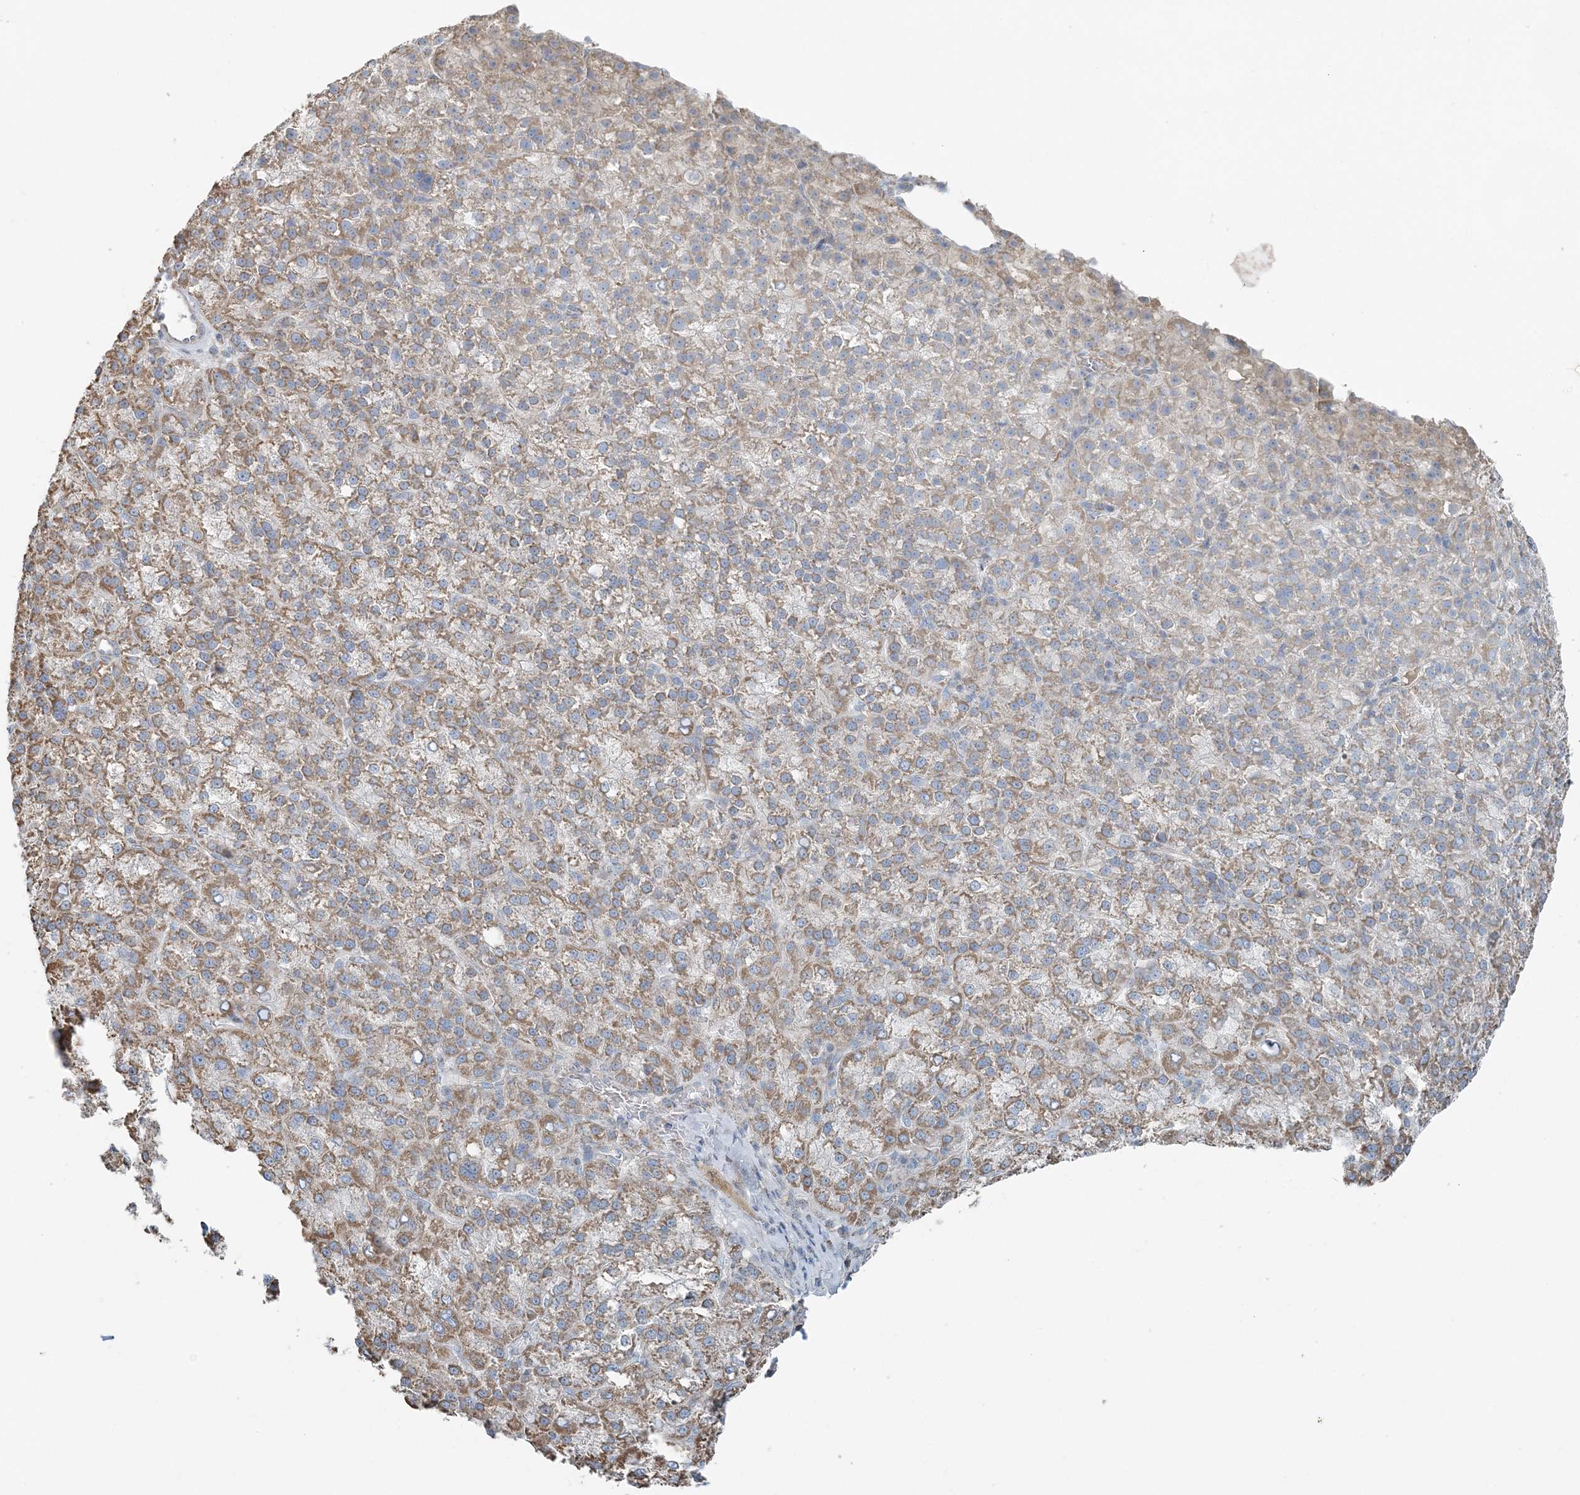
{"staining": {"intensity": "moderate", "quantity": ">75%", "location": "cytoplasmic/membranous"}, "tissue": "liver cancer", "cell_type": "Tumor cells", "image_type": "cancer", "snomed": [{"axis": "morphology", "description": "Carcinoma, Hepatocellular, NOS"}, {"axis": "topography", "description": "Liver"}], "caption": "Human liver cancer (hepatocellular carcinoma) stained with a brown dye shows moderate cytoplasmic/membranous positive staining in approximately >75% of tumor cells.", "gene": "SLC22A16", "patient": {"sex": "female", "age": 58}}